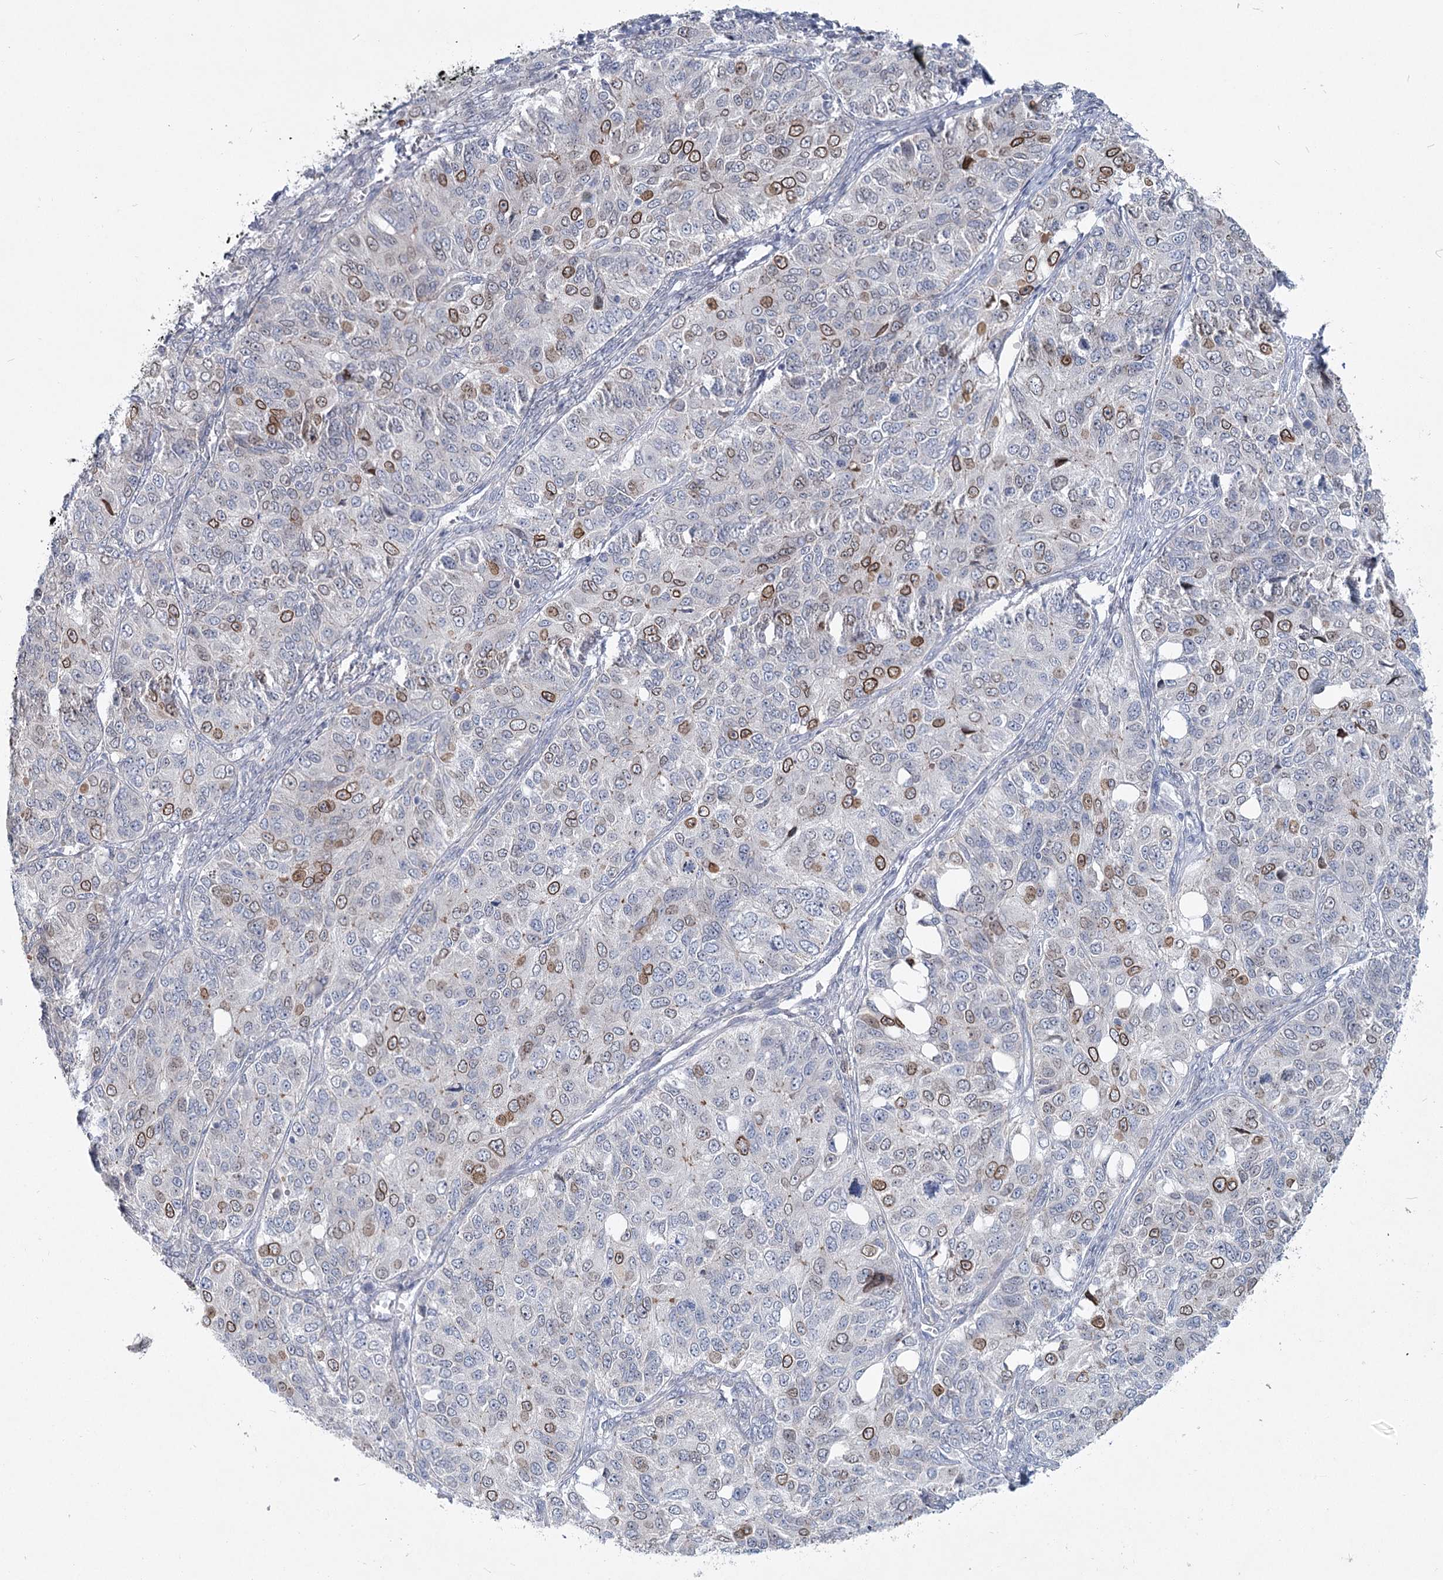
{"staining": {"intensity": "moderate", "quantity": "<25%", "location": "cytoplasmic/membranous,nuclear"}, "tissue": "ovarian cancer", "cell_type": "Tumor cells", "image_type": "cancer", "snomed": [{"axis": "morphology", "description": "Carcinoma, endometroid"}, {"axis": "topography", "description": "Ovary"}], "caption": "Endometroid carcinoma (ovarian) stained with a brown dye reveals moderate cytoplasmic/membranous and nuclear positive positivity in about <25% of tumor cells.", "gene": "SPINK13", "patient": {"sex": "female", "age": 51}}